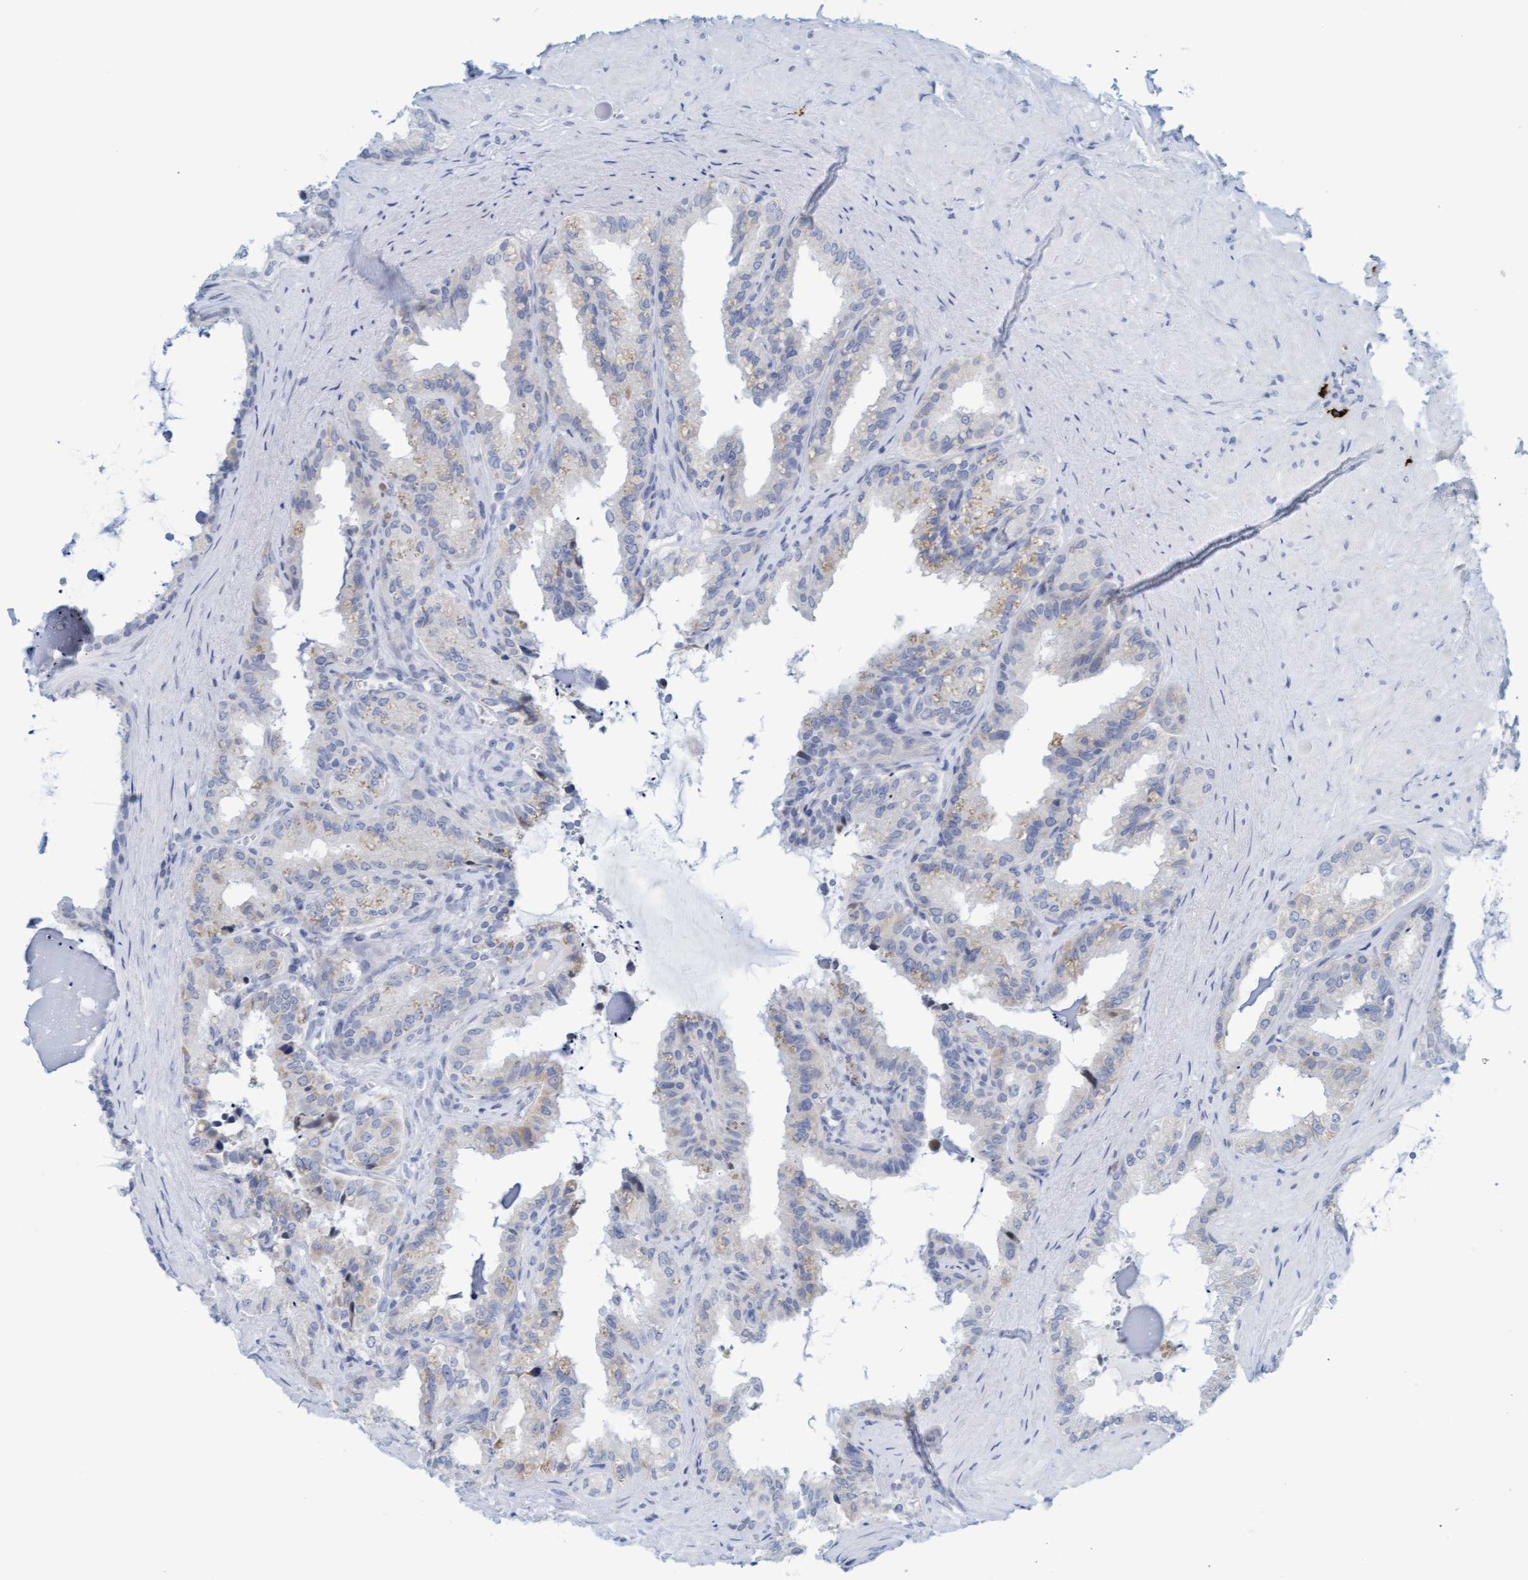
{"staining": {"intensity": "weak", "quantity": "<25%", "location": "cytoplasmic/membranous"}, "tissue": "seminal vesicle", "cell_type": "Glandular cells", "image_type": "normal", "snomed": [{"axis": "morphology", "description": "Normal tissue, NOS"}, {"axis": "topography", "description": "Seminal veicle"}], "caption": "Immunohistochemistry of unremarkable seminal vesicle shows no expression in glandular cells.", "gene": "CPA3", "patient": {"sex": "male", "age": 64}}